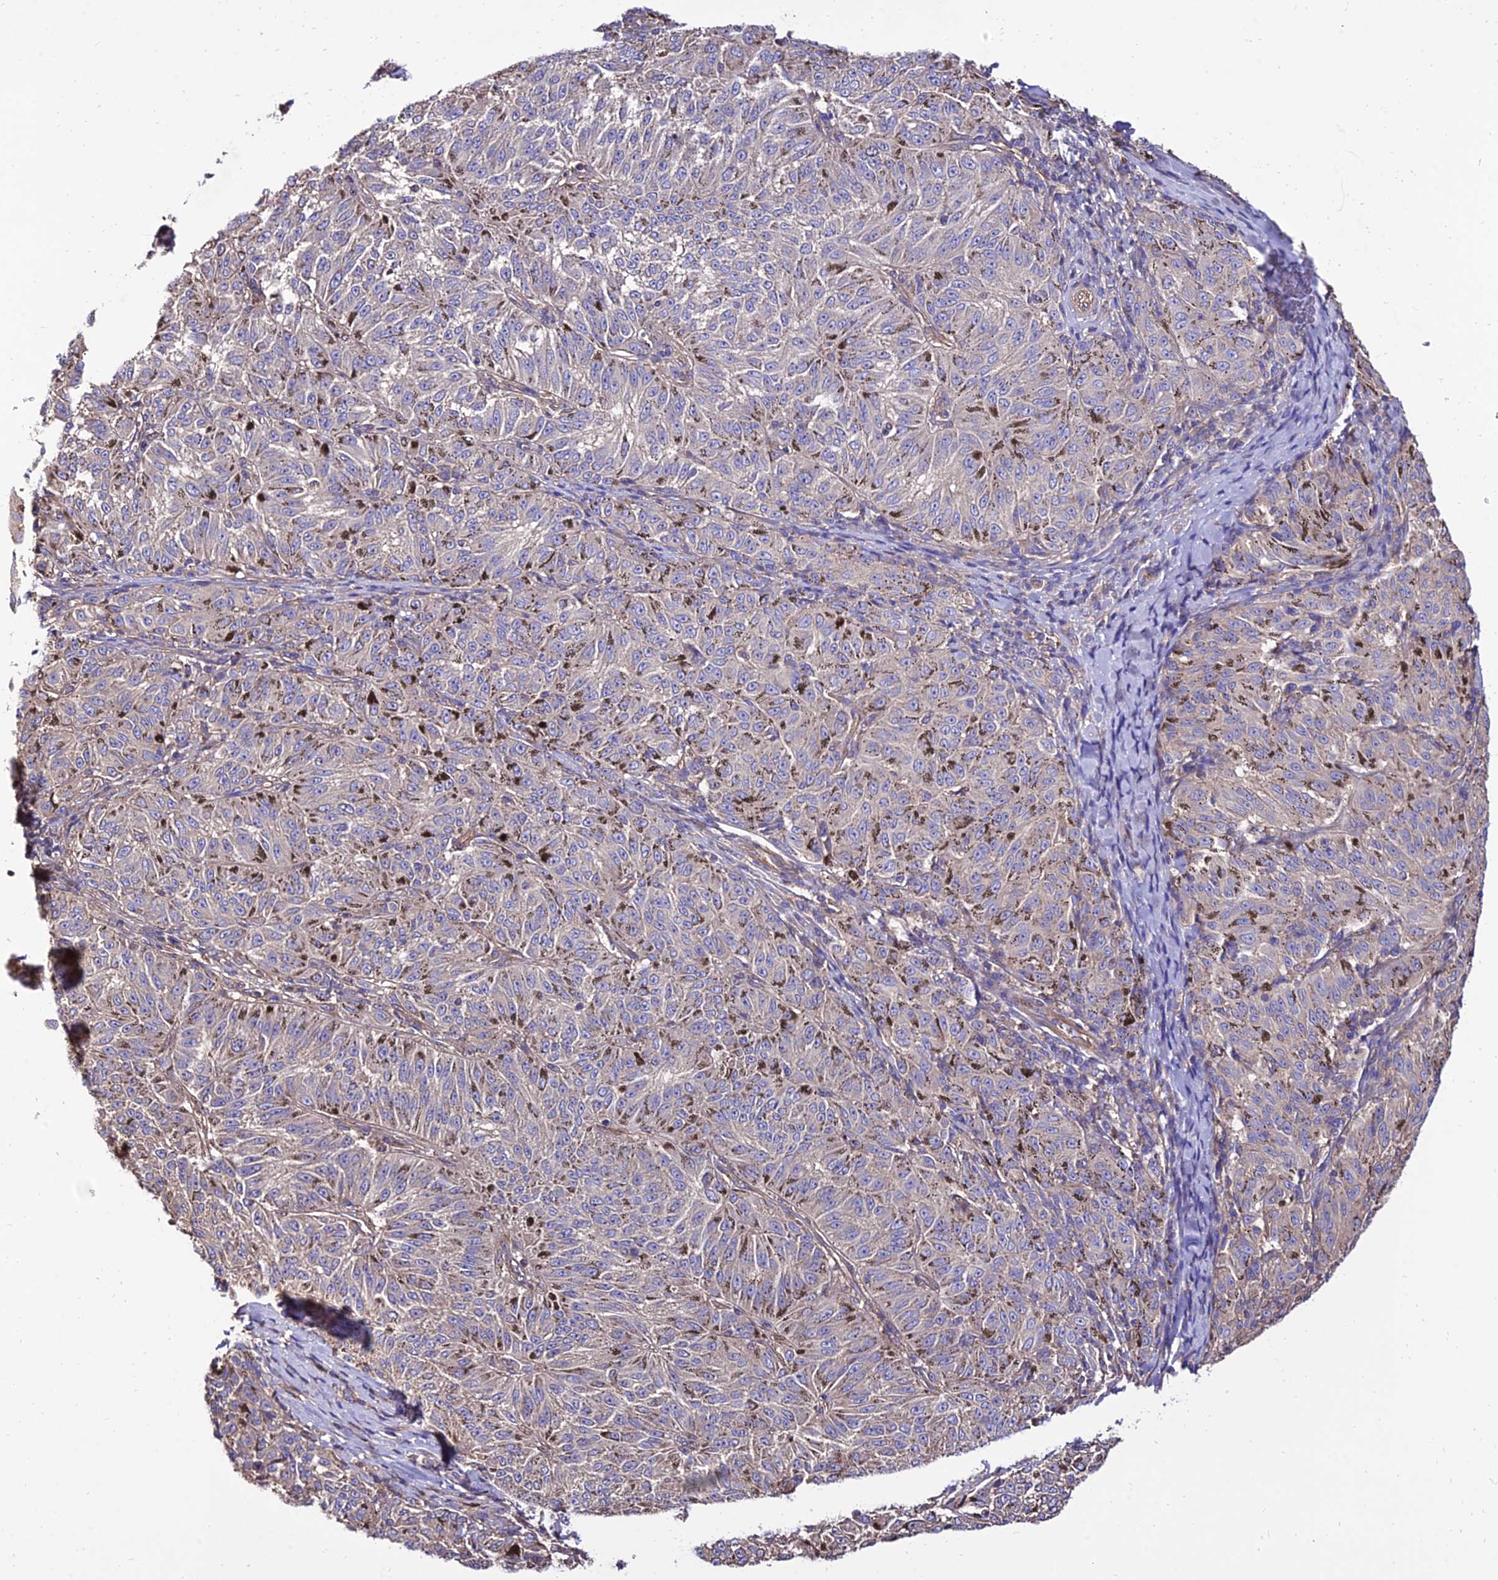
{"staining": {"intensity": "negative", "quantity": "none", "location": "none"}, "tissue": "melanoma", "cell_type": "Tumor cells", "image_type": "cancer", "snomed": [{"axis": "morphology", "description": "Malignant melanoma, NOS"}, {"axis": "topography", "description": "Skin"}], "caption": "Immunohistochemistry photomicrograph of neoplastic tissue: melanoma stained with DAB (3,3'-diaminobenzidine) reveals no significant protein positivity in tumor cells.", "gene": "CALM2", "patient": {"sex": "female", "age": 72}}